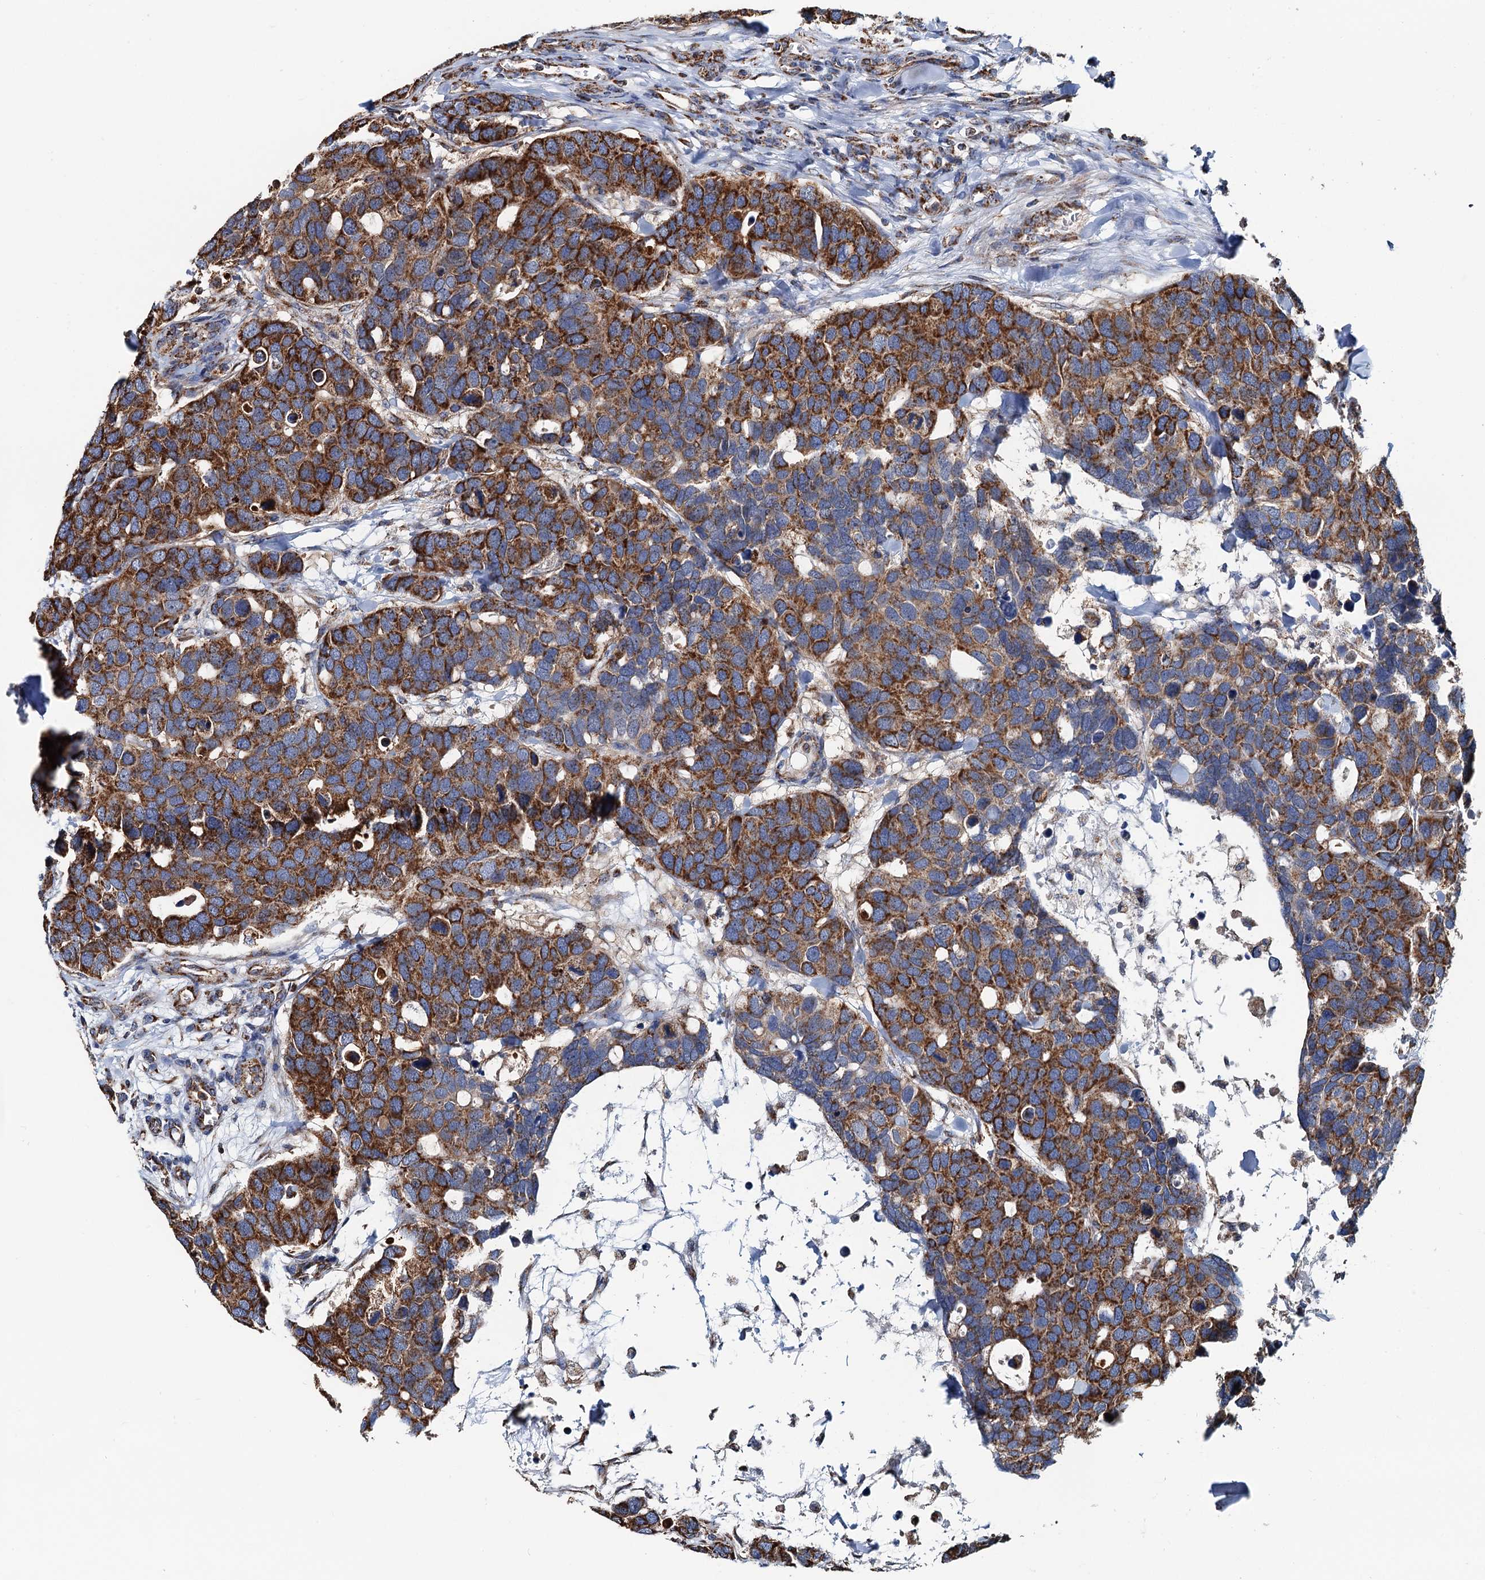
{"staining": {"intensity": "strong", "quantity": ">75%", "location": "cytoplasmic/membranous"}, "tissue": "breast cancer", "cell_type": "Tumor cells", "image_type": "cancer", "snomed": [{"axis": "morphology", "description": "Duct carcinoma"}, {"axis": "topography", "description": "Breast"}], "caption": "Immunohistochemistry of intraductal carcinoma (breast) shows high levels of strong cytoplasmic/membranous staining in about >75% of tumor cells. (brown staining indicates protein expression, while blue staining denotes nuclei).", "gene": "AAGAB", "patient": {"sex": "female", "age": 83}}